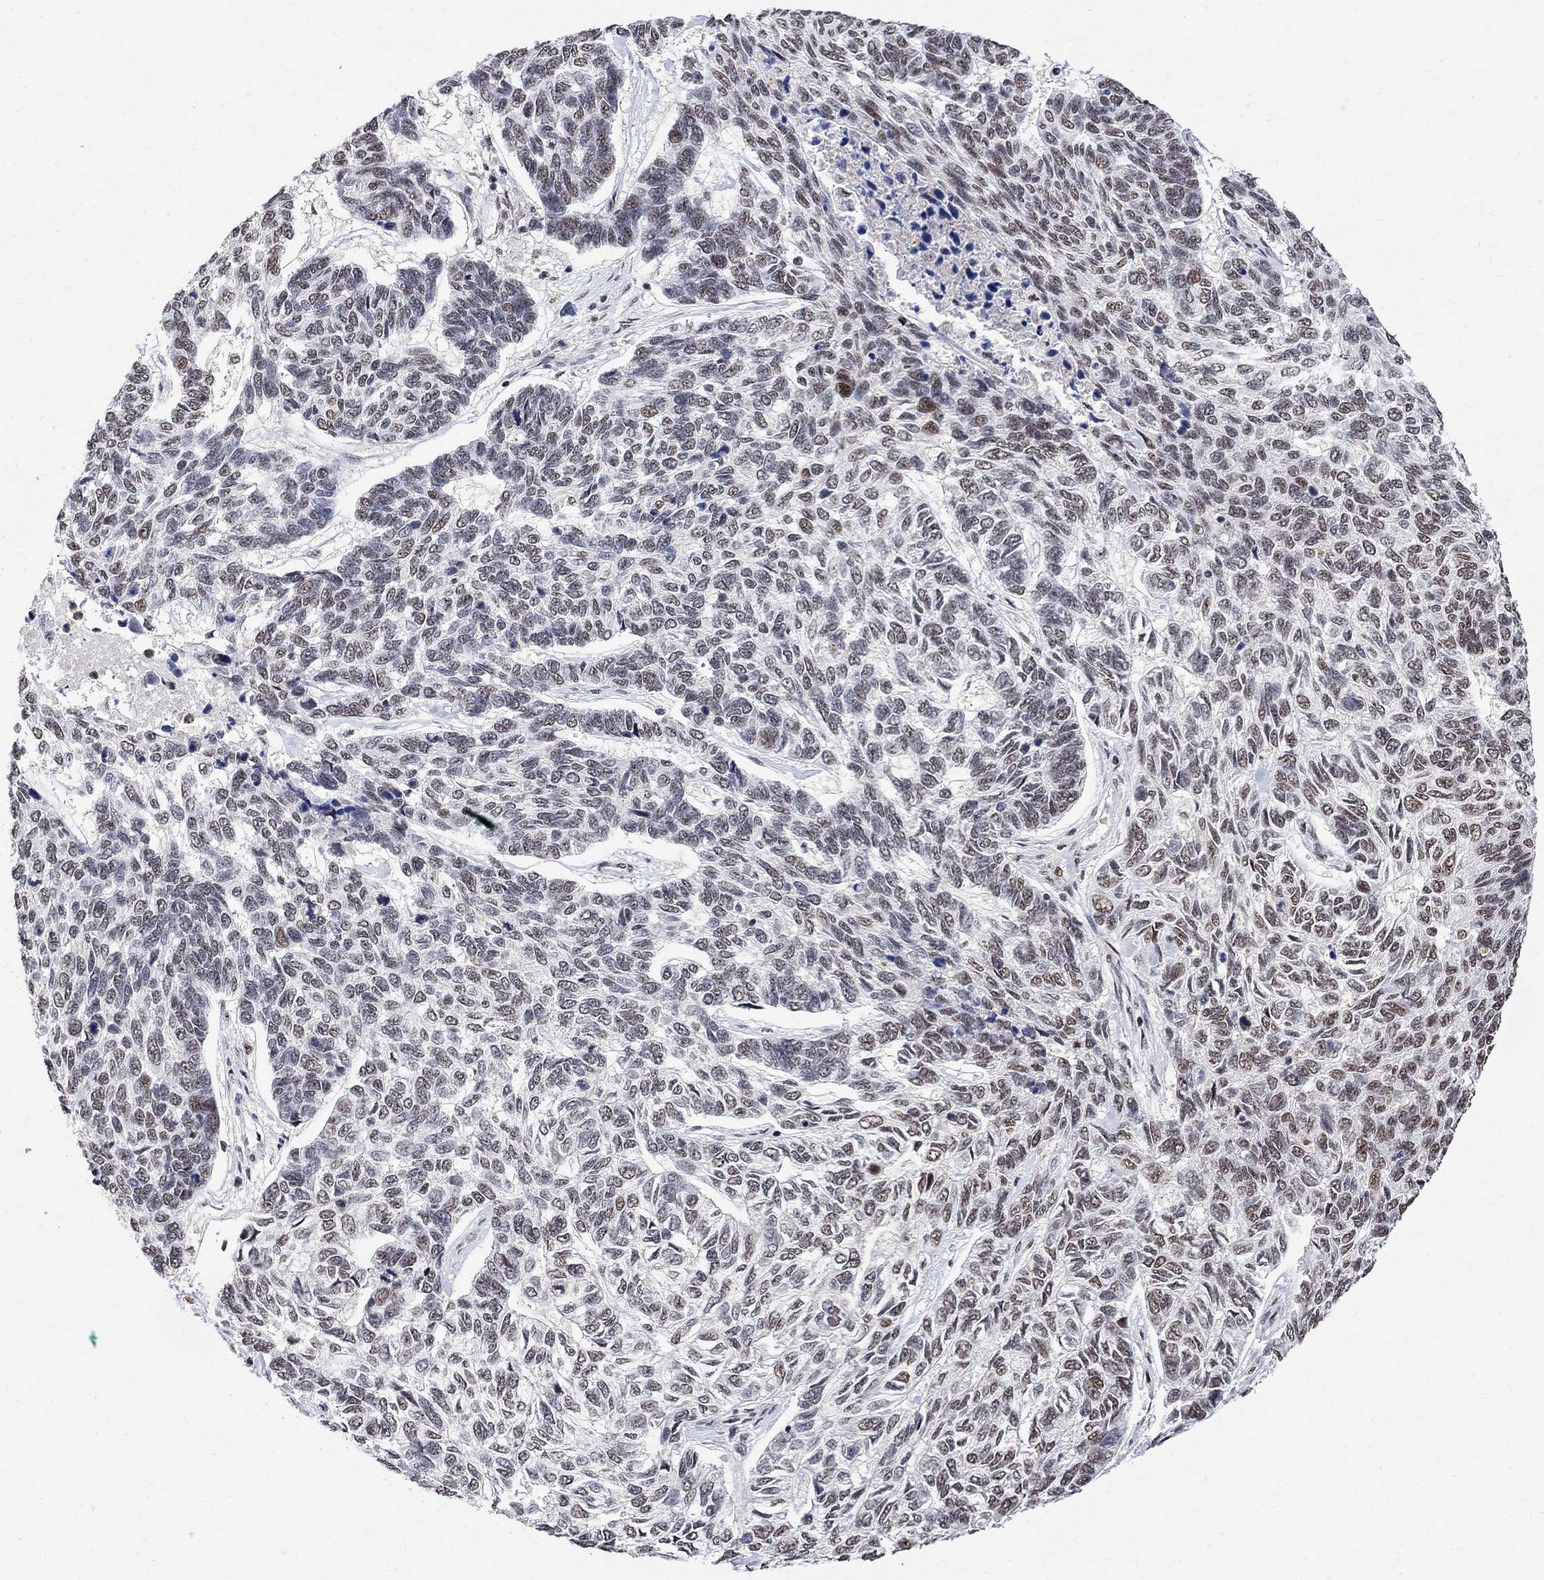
{"staining": {"intensity": "weak", "quantity": "25%-75%", "location": "nuclear"}, "tissue": "skin cancer", "cell_type": "Tumor cells", "image_type": "cancer", "snomed": [{"axis": "morphology", "description": "Basal cell carcinoma"}, {"axis": "topography", "description": "Skin"}], "caption": "A histopathology image of human skin cancer stained for a protein exhibits weak nuclear brown staining in tumor cells.", "gene": "E4F1", "patient": {"sex": "female", "age": 65}}